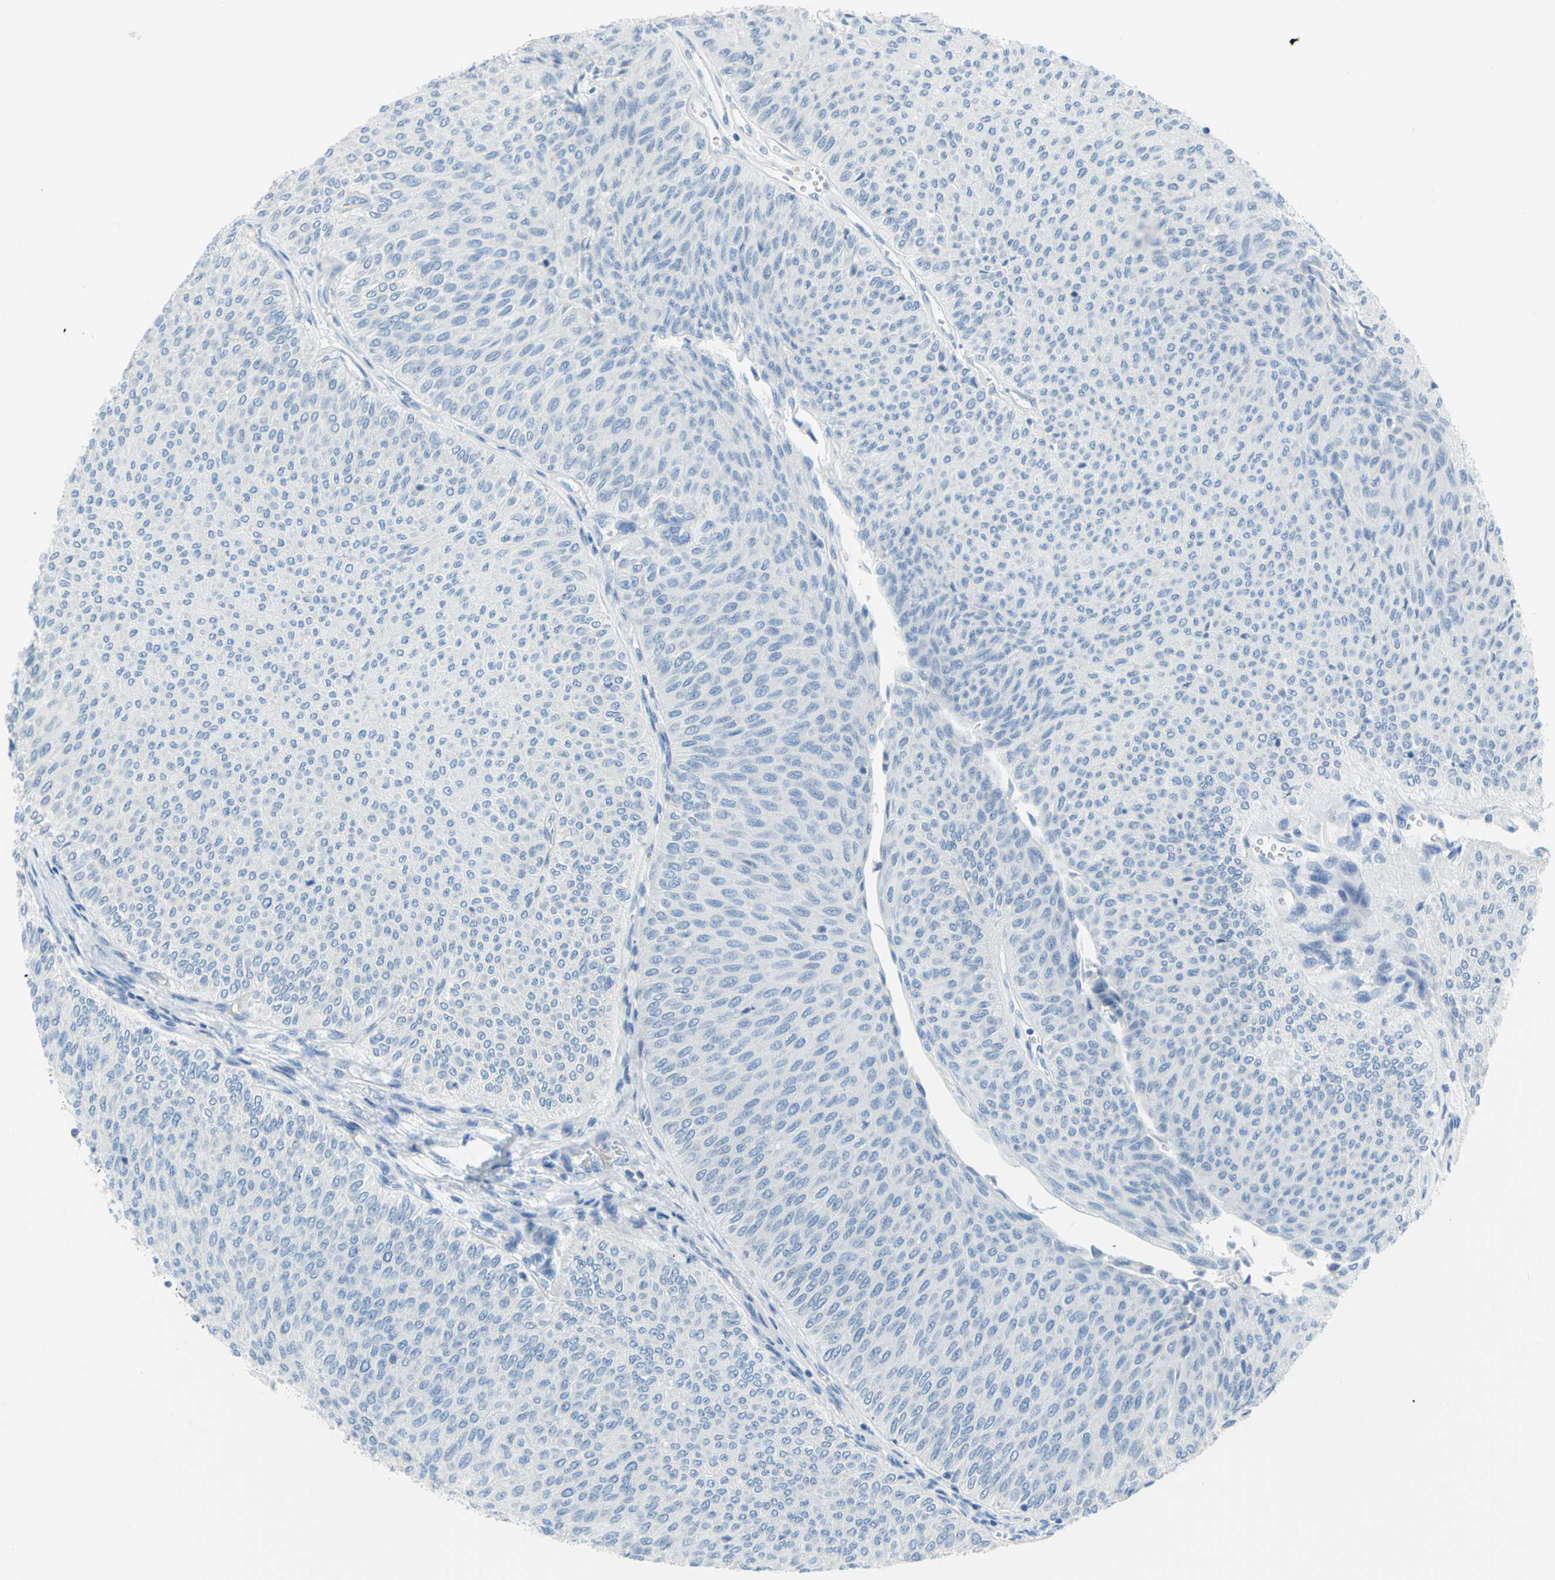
{"staining": {"intensity": "negative", "quantity": "none", "location": "none"}, "tissue": "urothelial cancer", "cell_type": "Tumor cells", "image_type": "cancer", "snomed": [{"axis": "morphology", "description": "Urothelial carcinoma, Low grade"}, {"axis": "topography", "description": "Urinary bladder"}], "caption": "DAB (3,3'-diaminobenzidine) immunohistochemical staining of human urothelial carcinoma (low-grade) displays no significant expression in tumor cells. The staining was performed using DAB (3,3'-diaminobenzidine) to visualize the protein expression in brown, while the nuclei were stained in blue with hematoxylin (Magnification: 20x).", "gene": "DCT", "patient": {"sex": "male", "age": 78}}